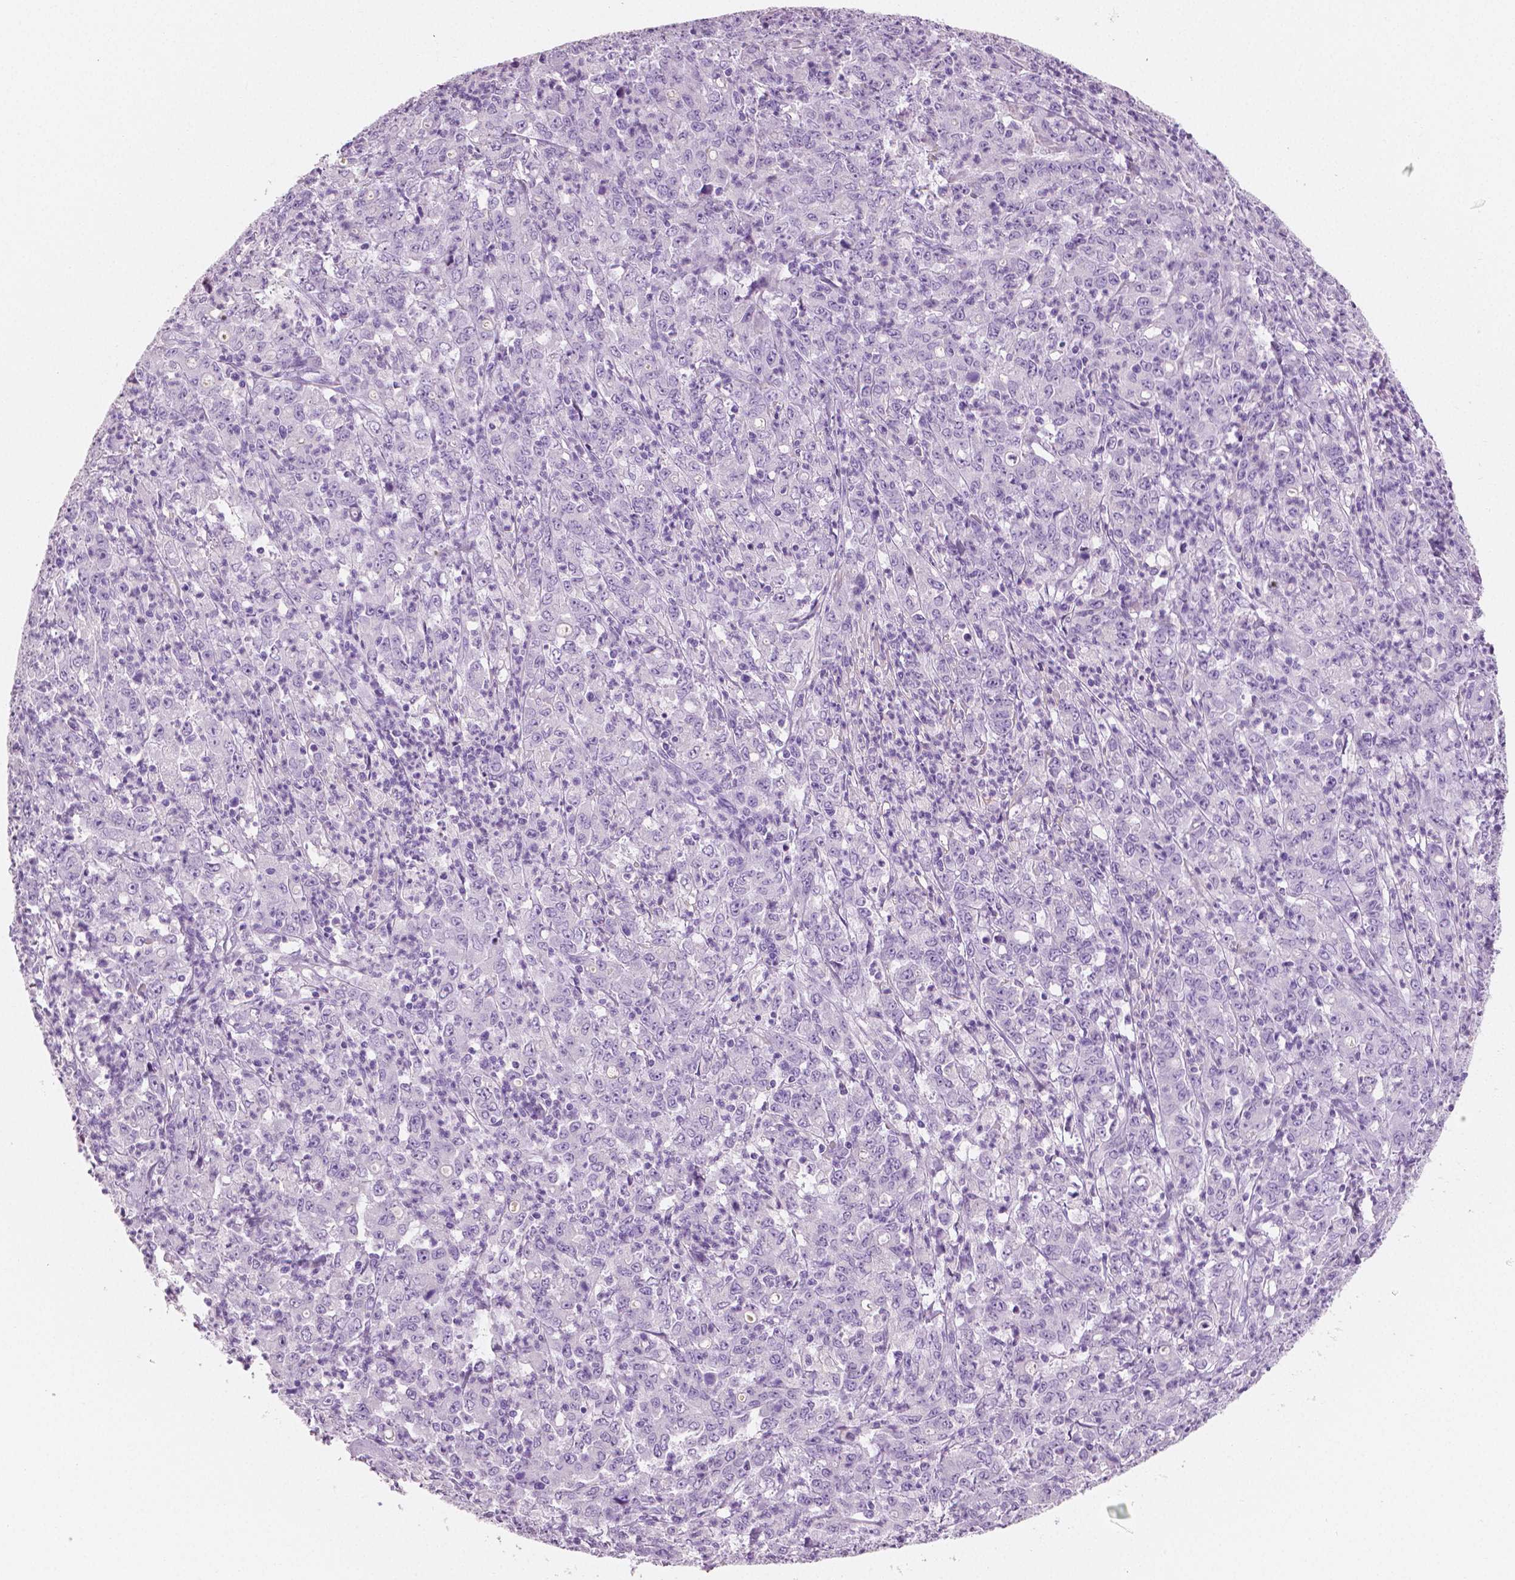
{"staining": {"intensity": "negative", "quantity": "none", "location": "none"}, "tissue": "stomach cancer", "cell_type": "Tumor cells", "image_type": "cancer", "snomed": [{"axis": "morphology", "description": "Adenocarcinoma, NOS"}, {"axis": "topography", "description": "Stomach, lower"}], "caption": "IHC image of neoplastic tissue: human stomach cancer stained with DAB (3,3'-diaminobenzidine) exhibits no significant protein positivity in tumor cells.", "gene": "PLIN4", "patient": {"sex": "female", "age": 71}}